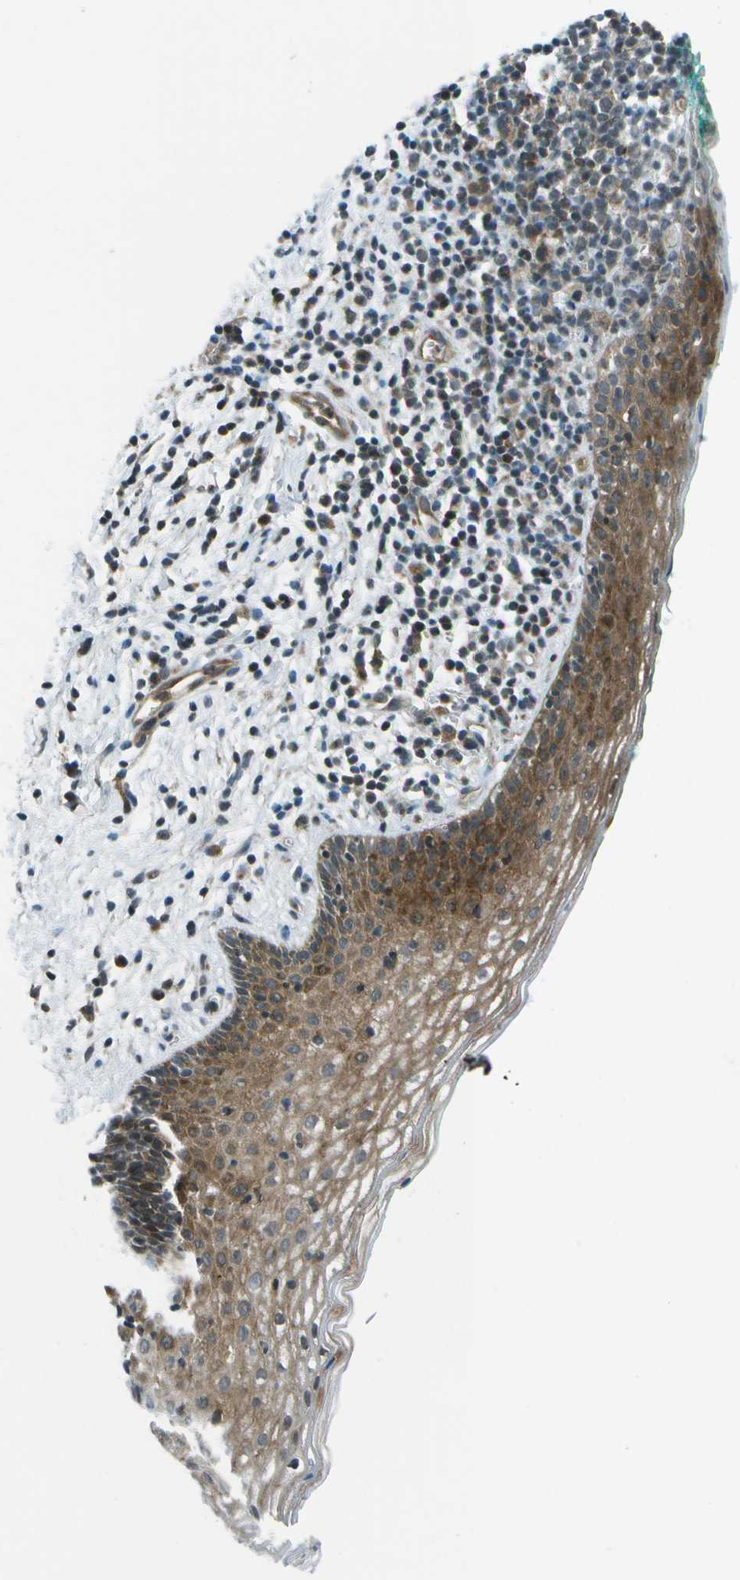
{"staining": {"intensity": "moderate", "quantity": "25%-75%", "location": "cytoplasmic/membranous"}, "tissue": "vagina", "cell_type": "Squamous epithelial cells", "image_type": "normal", "snomed": [{"axis": "morphology", "description": "Normal tissue, NOS"}, {"axis": "topography", "description": "Vagina"}], "caption": "Vagina stained for a protein (brown) exhibits moderate cytoplasmic/membranous positive staining in about 25%-75% of squamous epithelial cells.", "gene": "TMEM19", "patient": {"sex": "female", "age": 44}}